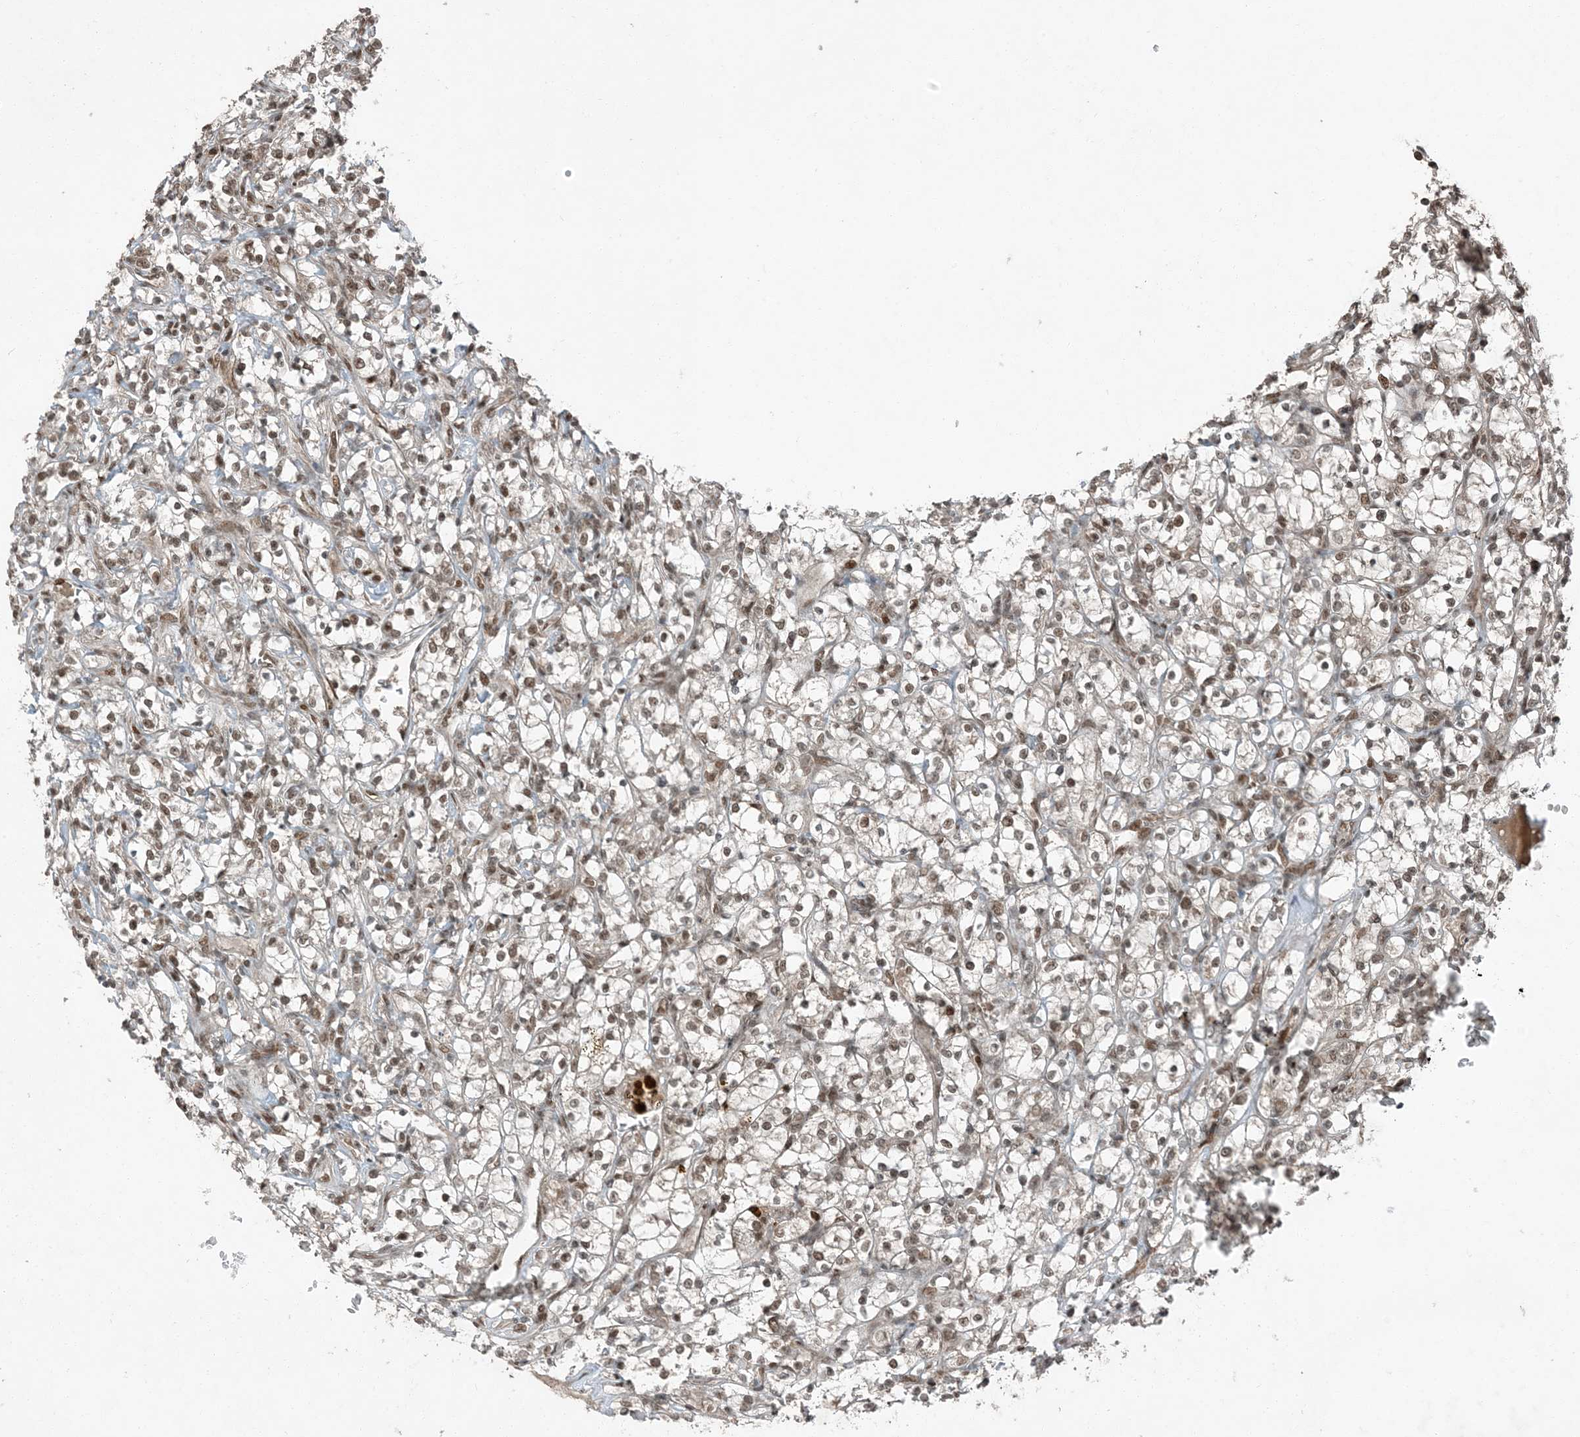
{"staining": {"intensity": "moderate", "quantity": ">75%", "location": "nuclear"}, "tissue": "renal cancer", "cell_type": "Tumor cells", "image_type": "cancer", "snomed": [{"axis": "morphology", "description": "Adenocarcinoma, NOS"}, {"axis": "topography", "description": "Kidney"}], "caption": "Tumor cells demonstrate medium levels of moderate nuclear positivity in approximately >75% of cells in adenocarcinoma (renal). Using DAB (brown) and hematoxylin (blue) stains, captured at high magnification using brightfield microscopy.", "gene": "TRAPPC12", "patient": {"sex": "female", "age": 69}}